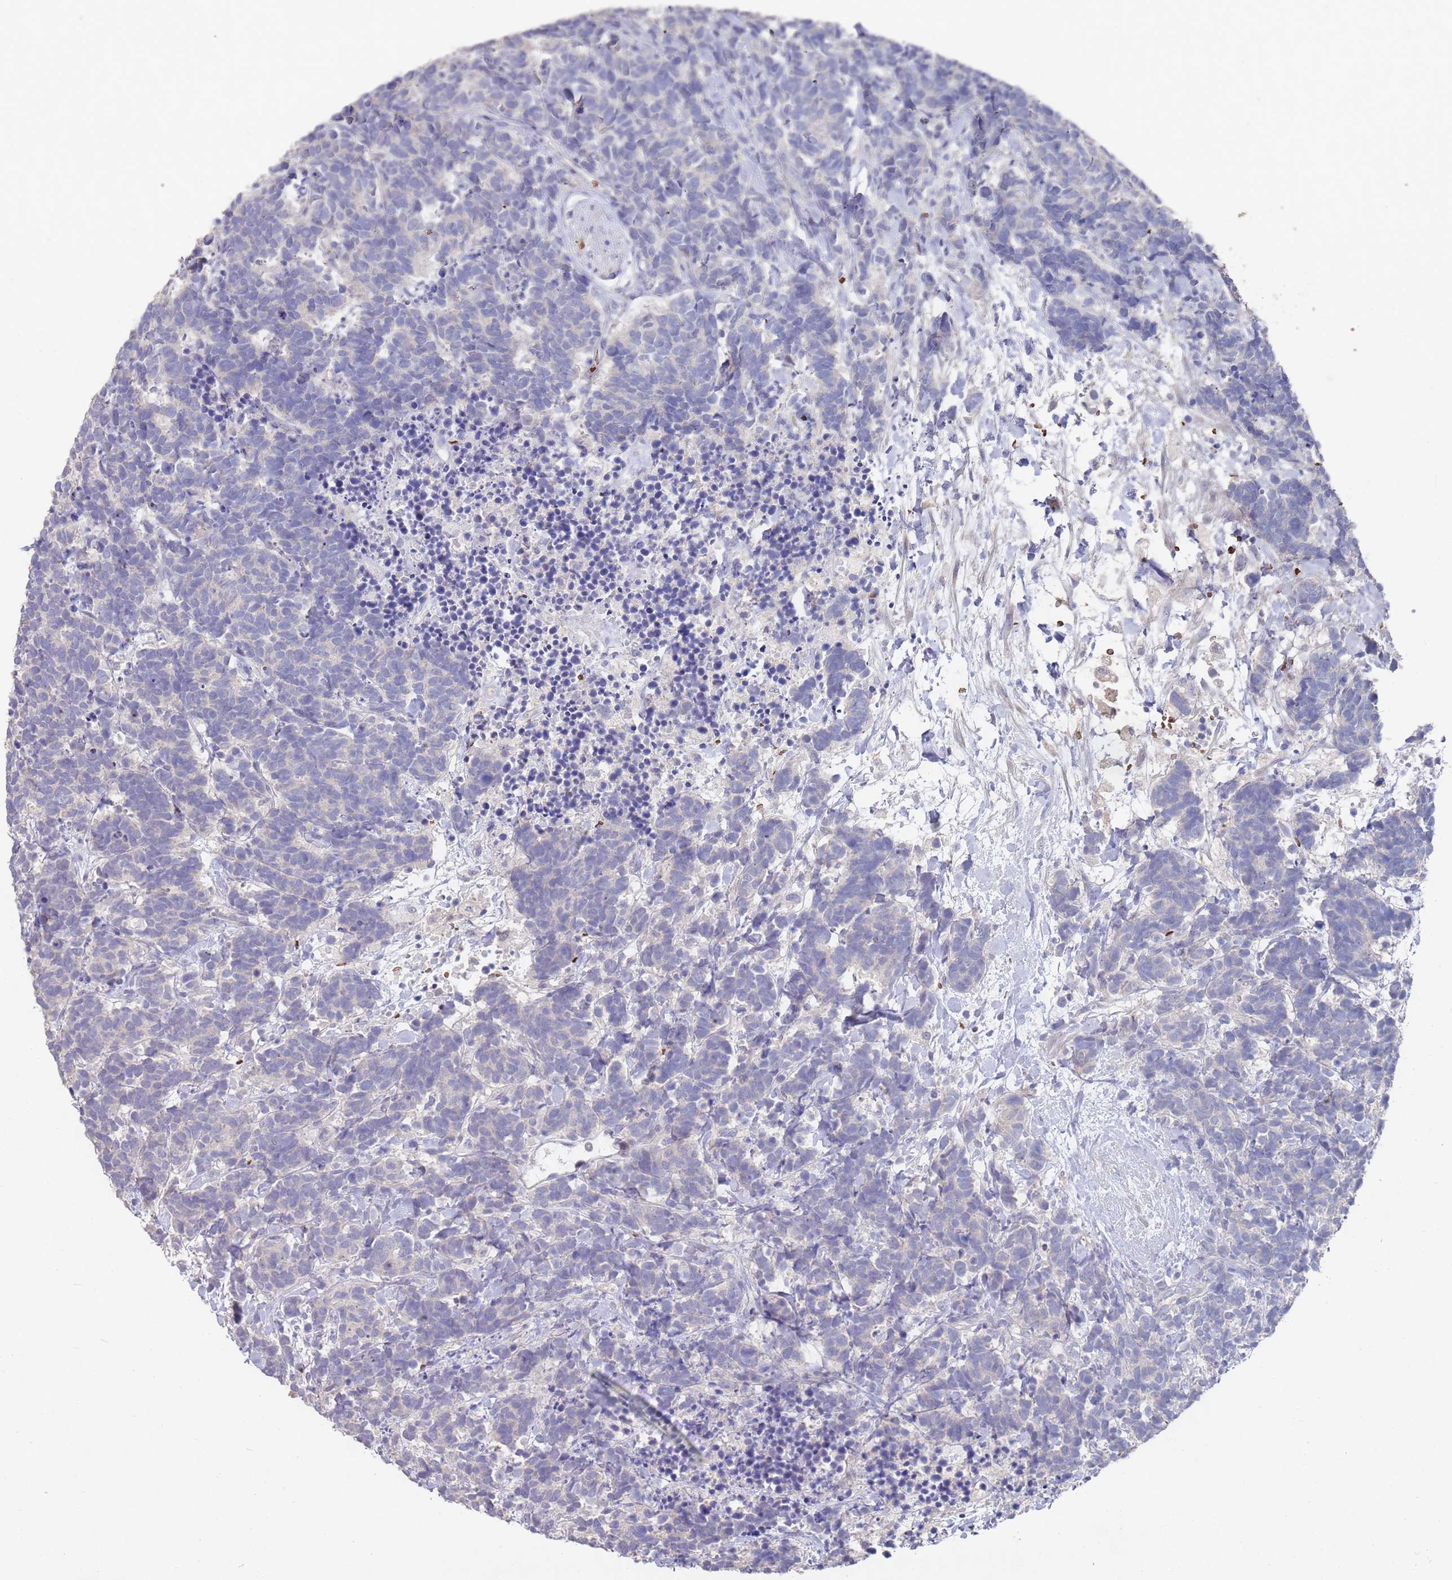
{"staining": {"intensity": "negative", "quantity": "none", "location": "none"}, "tissue": "carcinoid", "cell_type": "Tumor cells", "image_type": "cancer", "snomed": [{"axis": "morphology", "description": "Carcinoma, NOS"}, {"axis": "morphology", "description": "Carcinoid, malignant, NOS"}, {"axis": "topography", "description": "Prostate"}], "caption": "High magnification brightfield microscopy of carcinoma stained with DAB (brown) and counterstained with hematoxylin (blue): tumor cells show no significant positivity. (Immunohistochemistry (ihc), brightfield microscopy, high magnification).", "gene": "LACC1", "patient": {"sex": "male", "age": 57}}